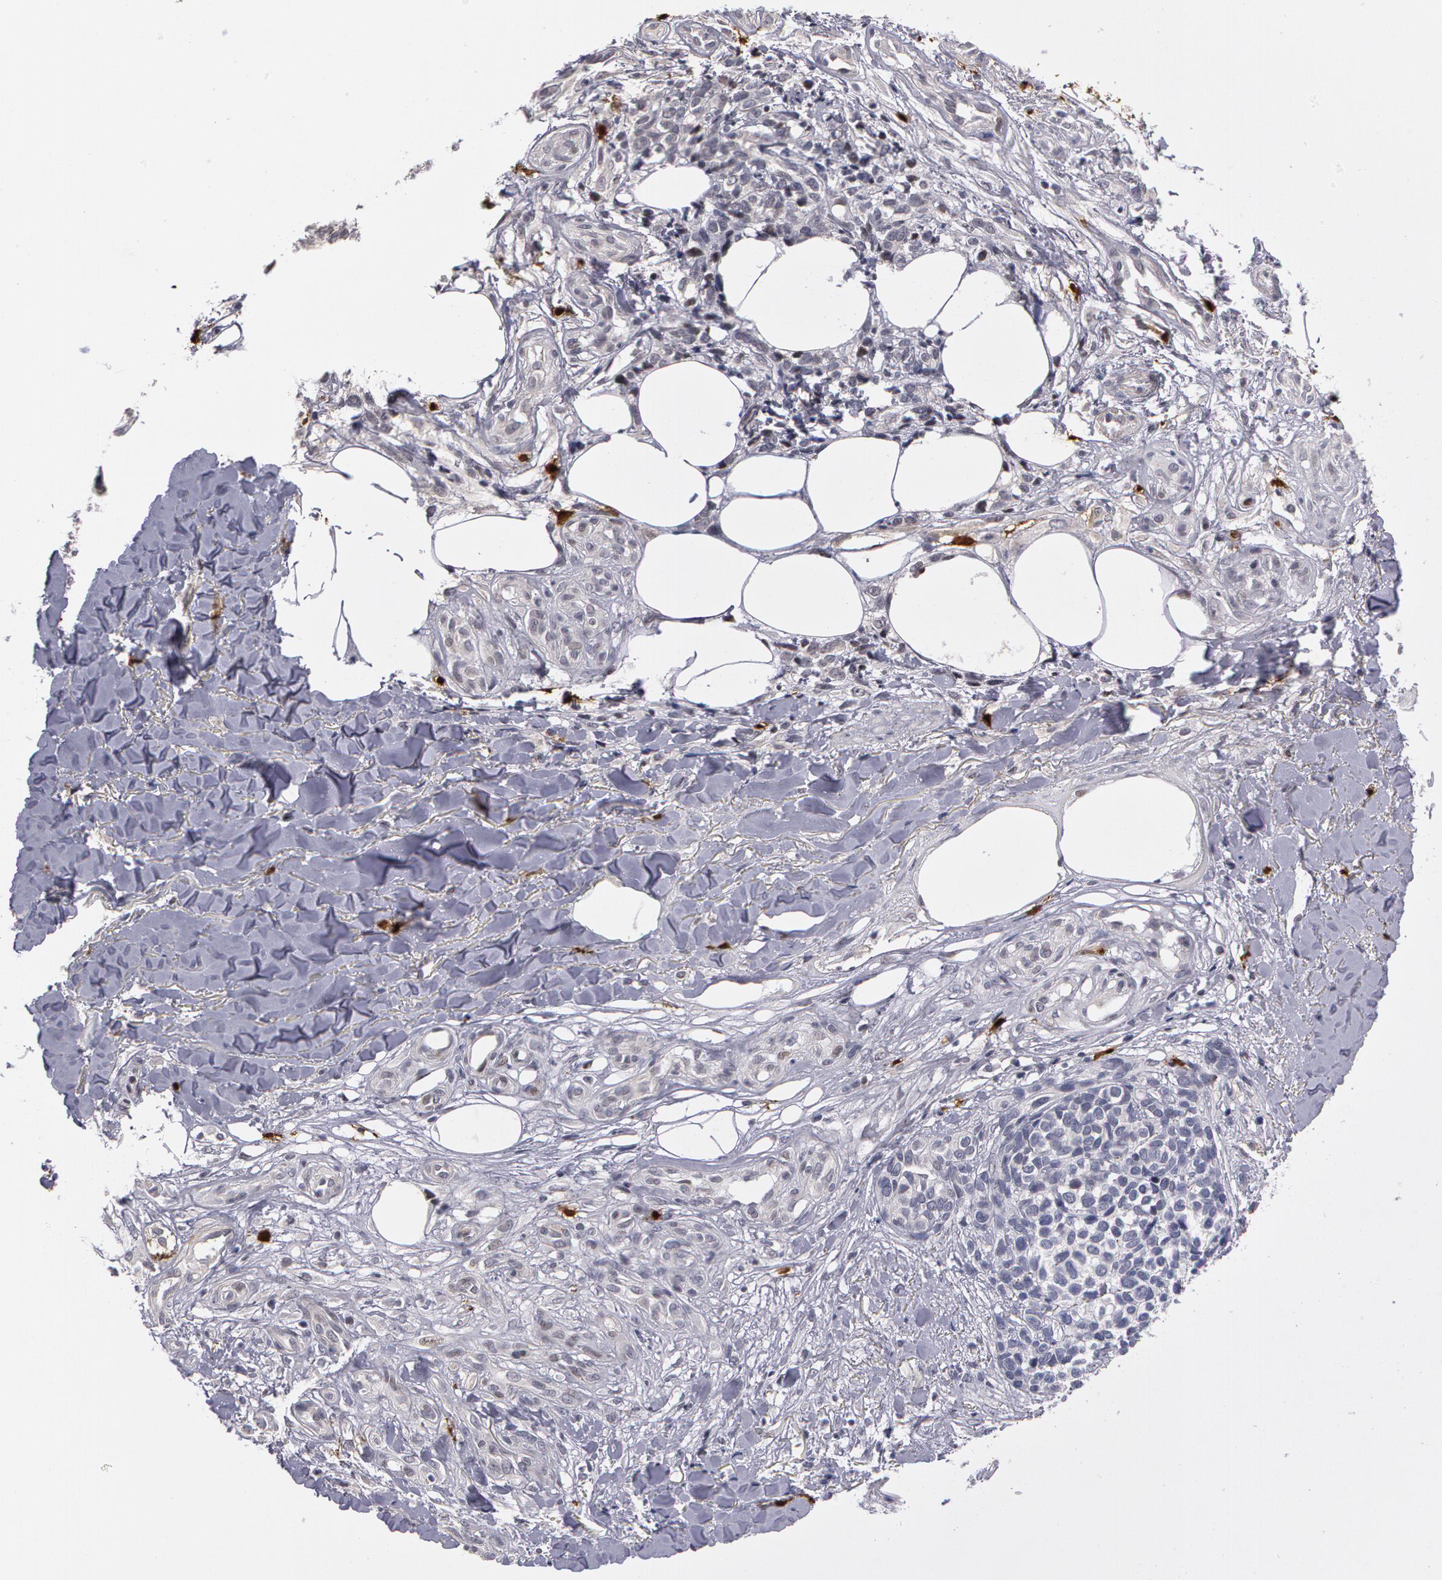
{"staining": {"intensity": "negative", "quantity": "none", "location": "none"}, "tissue": "melanoma", "cell_type": "Tumor cells", "image_type": "cancer", "snomed": [{"axis": "morphology", "description": "Malignant melanoma, NOS"}, {"axis": "topography", "description": "Skin"}], "caption": "DAB immunohistochemical staining of malignant melanoma demonstrates no significant staining in tumor cells.", "gene": "PRICKLE1", "patient": {"sex": "female", "age": 85}}